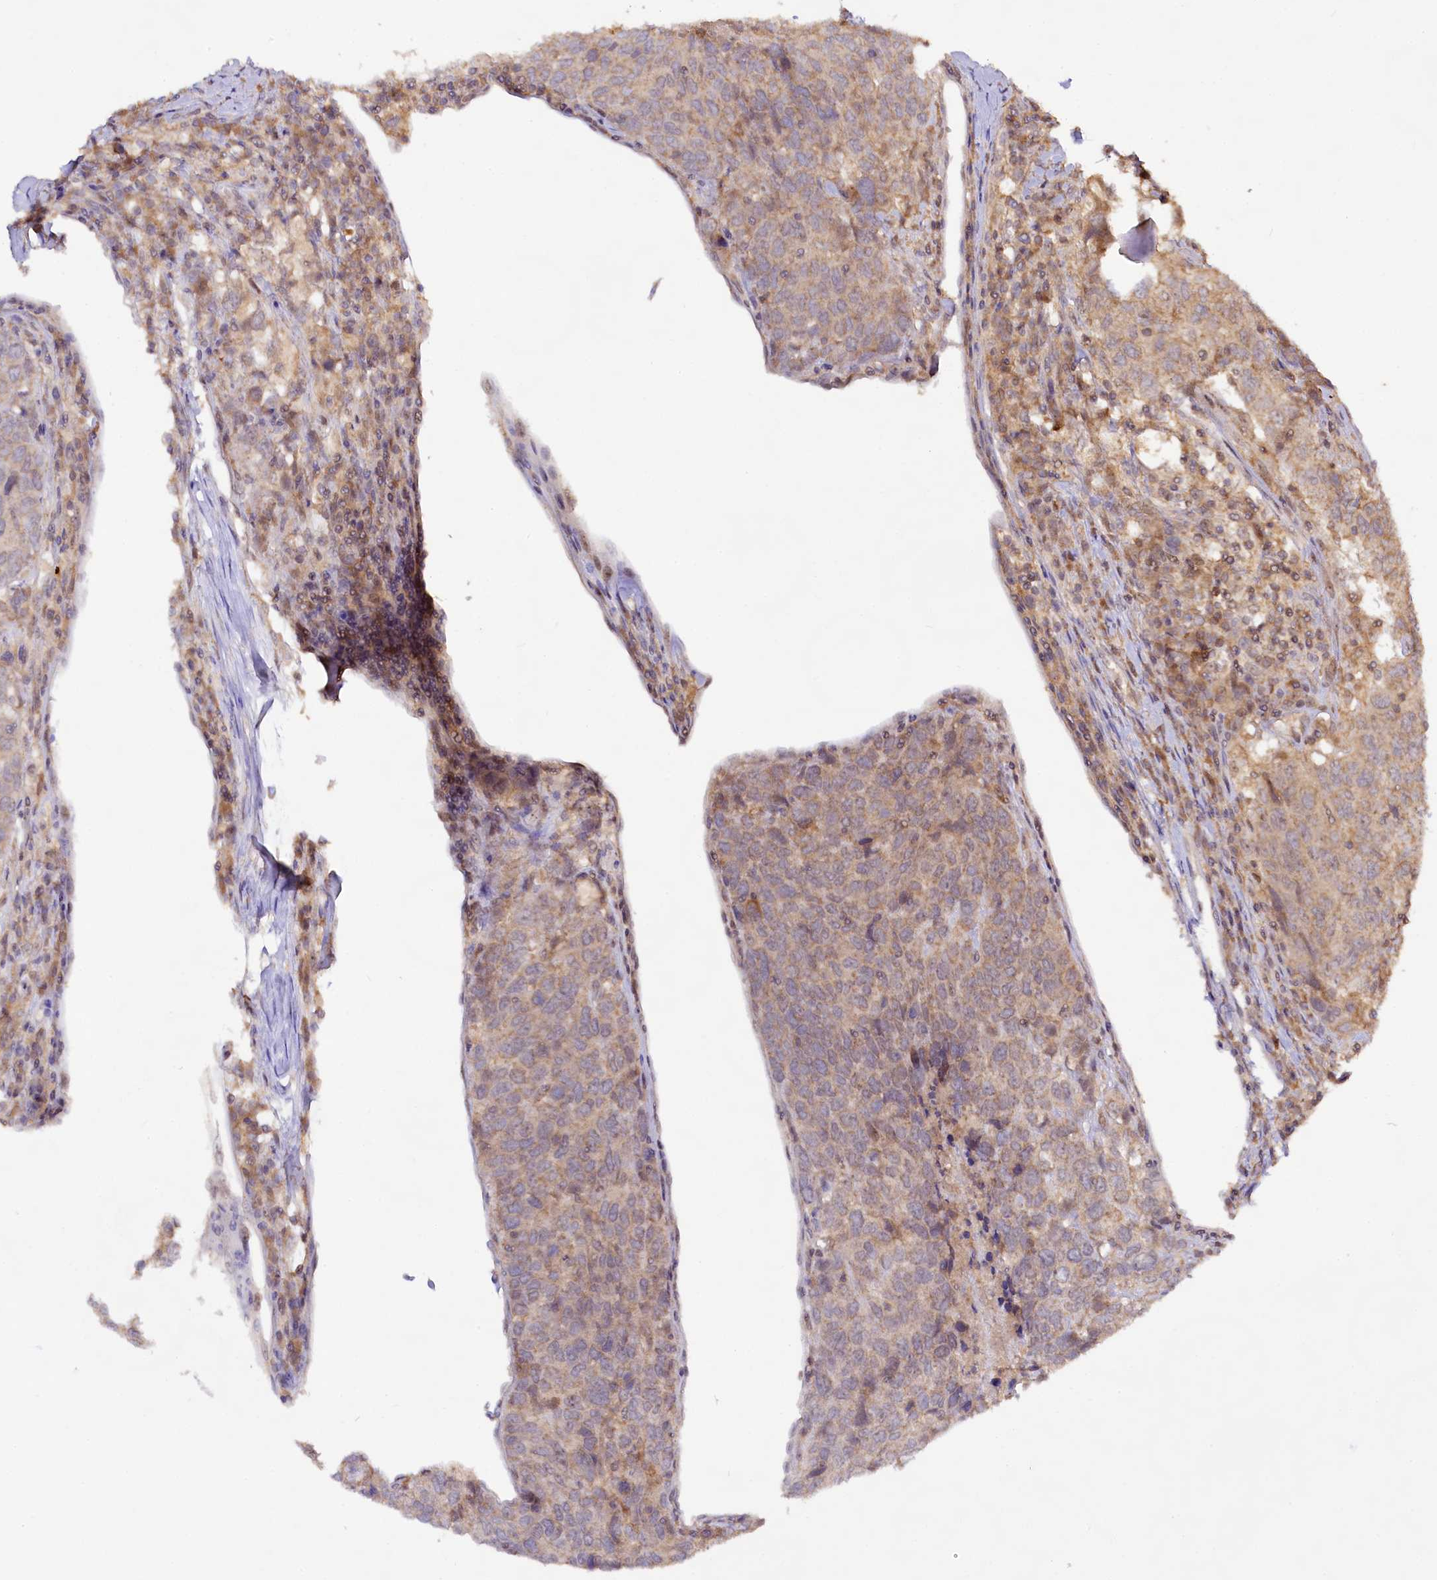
{"staining": {"intensity": "weak", "quantity": "25%-75%", "location": "cytoplasmic/membranous,nuclear"}, "tissue": "head and neck cancer", "cell_type": "Tumor cells", "image_type": "cancer", "snomed": [{"axis": "morphology", "description": "Squamous cell carcinoma, NOS"}, {"axis": "topography", "description": "Head-Neck"}], "caption": "The immunohistochemical stain shows weak cytoplasmic/membranous and nuclear positivity in tumor cells of head and neck cancer (squamous cell carcinoma) tissue. The protein is stained brown, and the nuclei are stained in blue (DAB (3,3'-diaminobenzidine) IHC with brightfield microscopy, high magnification).", "gene": "RRP8", "patient": {"sex": "male", "age": 66}}